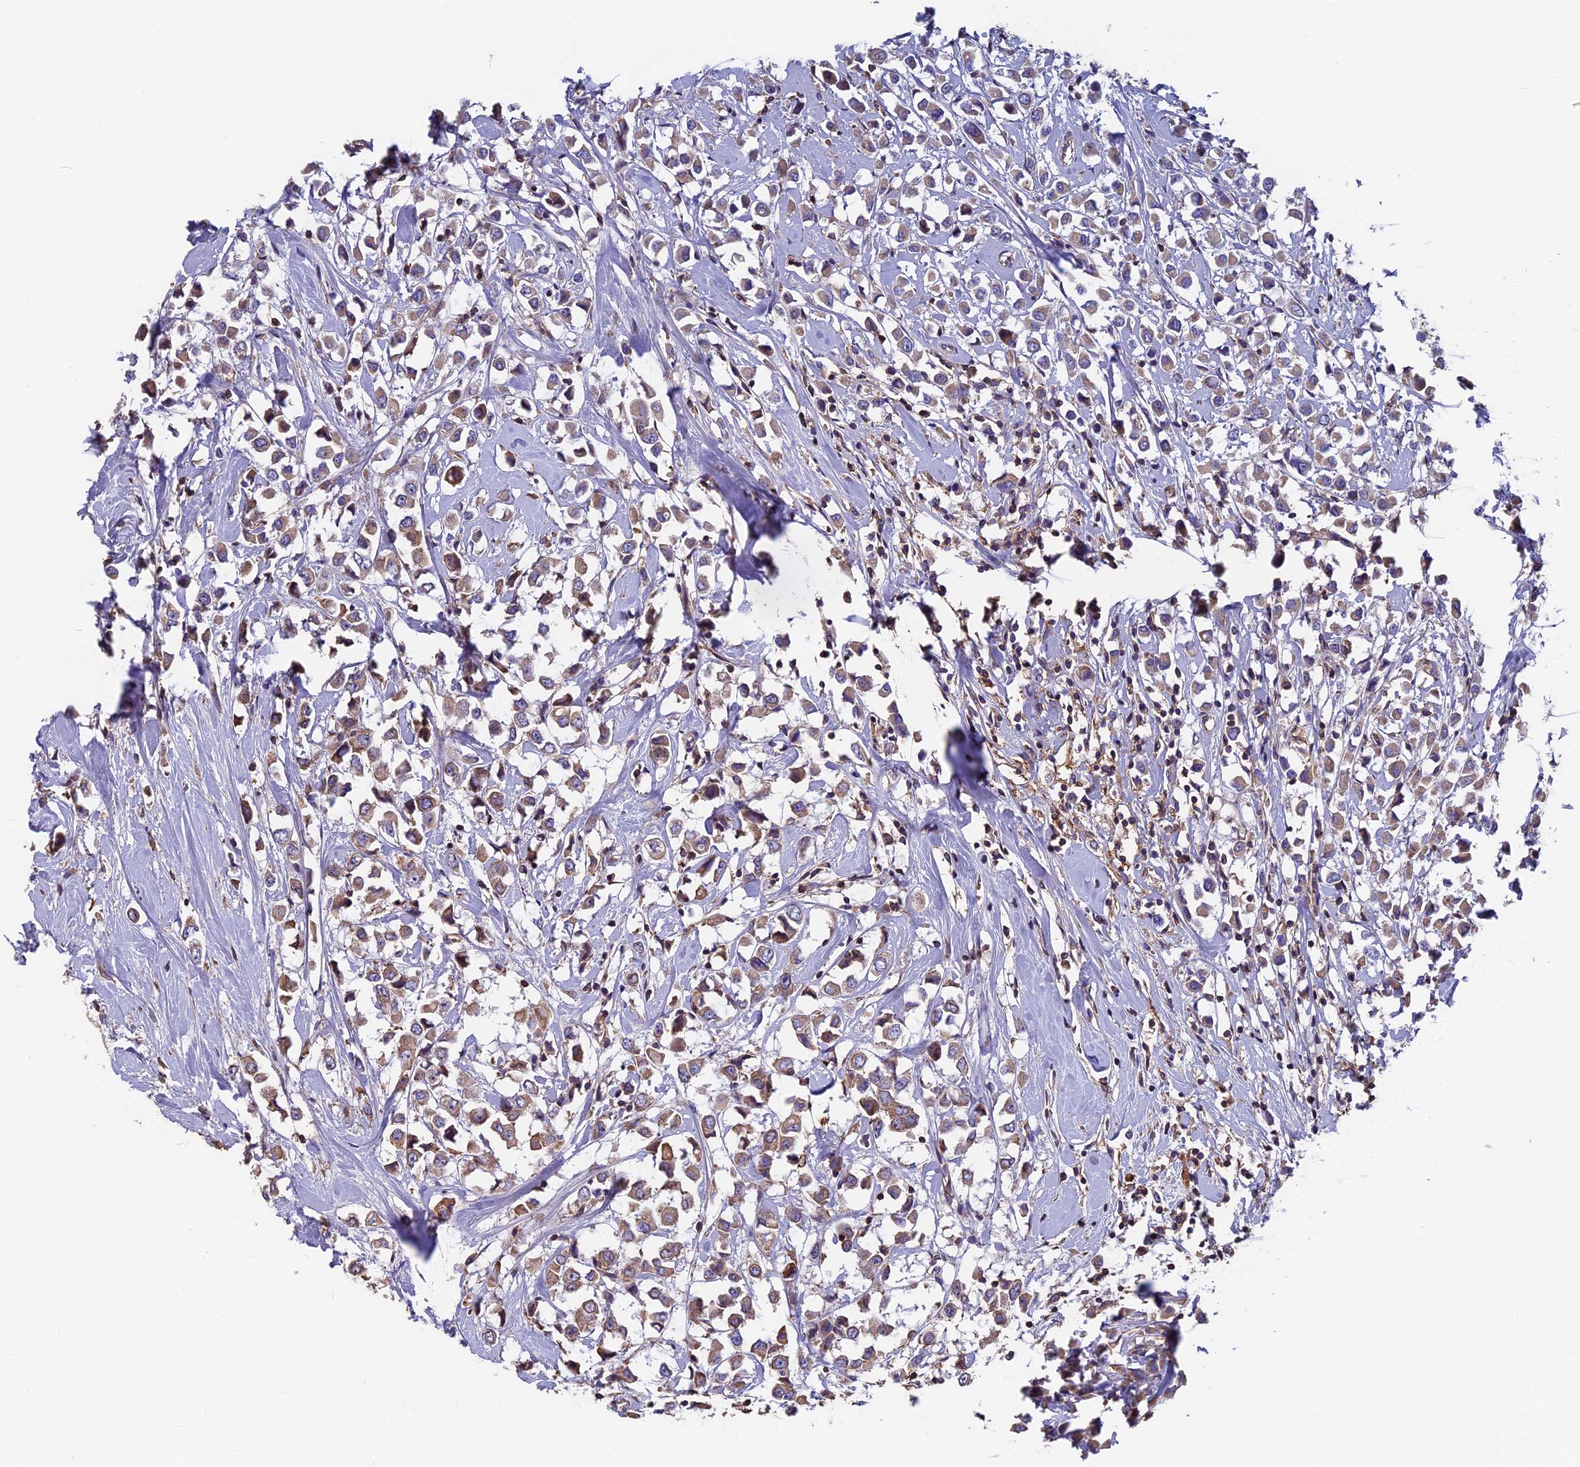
{"staining": {"intensity": "moderate", "quantity": ">75%", "location": "cytoplasmic/membranous"}, "tissue": "breast cancer", "cell_type": "Tumor cells", "image_type": "cancer", "snomed": [{"axis": "morphology", "description": "Duct carcinoma"}, {"axis": "topography", "description": "Breast"}], "caption": "Immunohistochemistry of breast cancer (infiltrating ductal carcinoma) shows medium levels of moderate cytoplasmic/membranous staining in about >75% of tumor cells.", "gene": "CCDC153", "patient": {"sex": "female", "age": 61}}